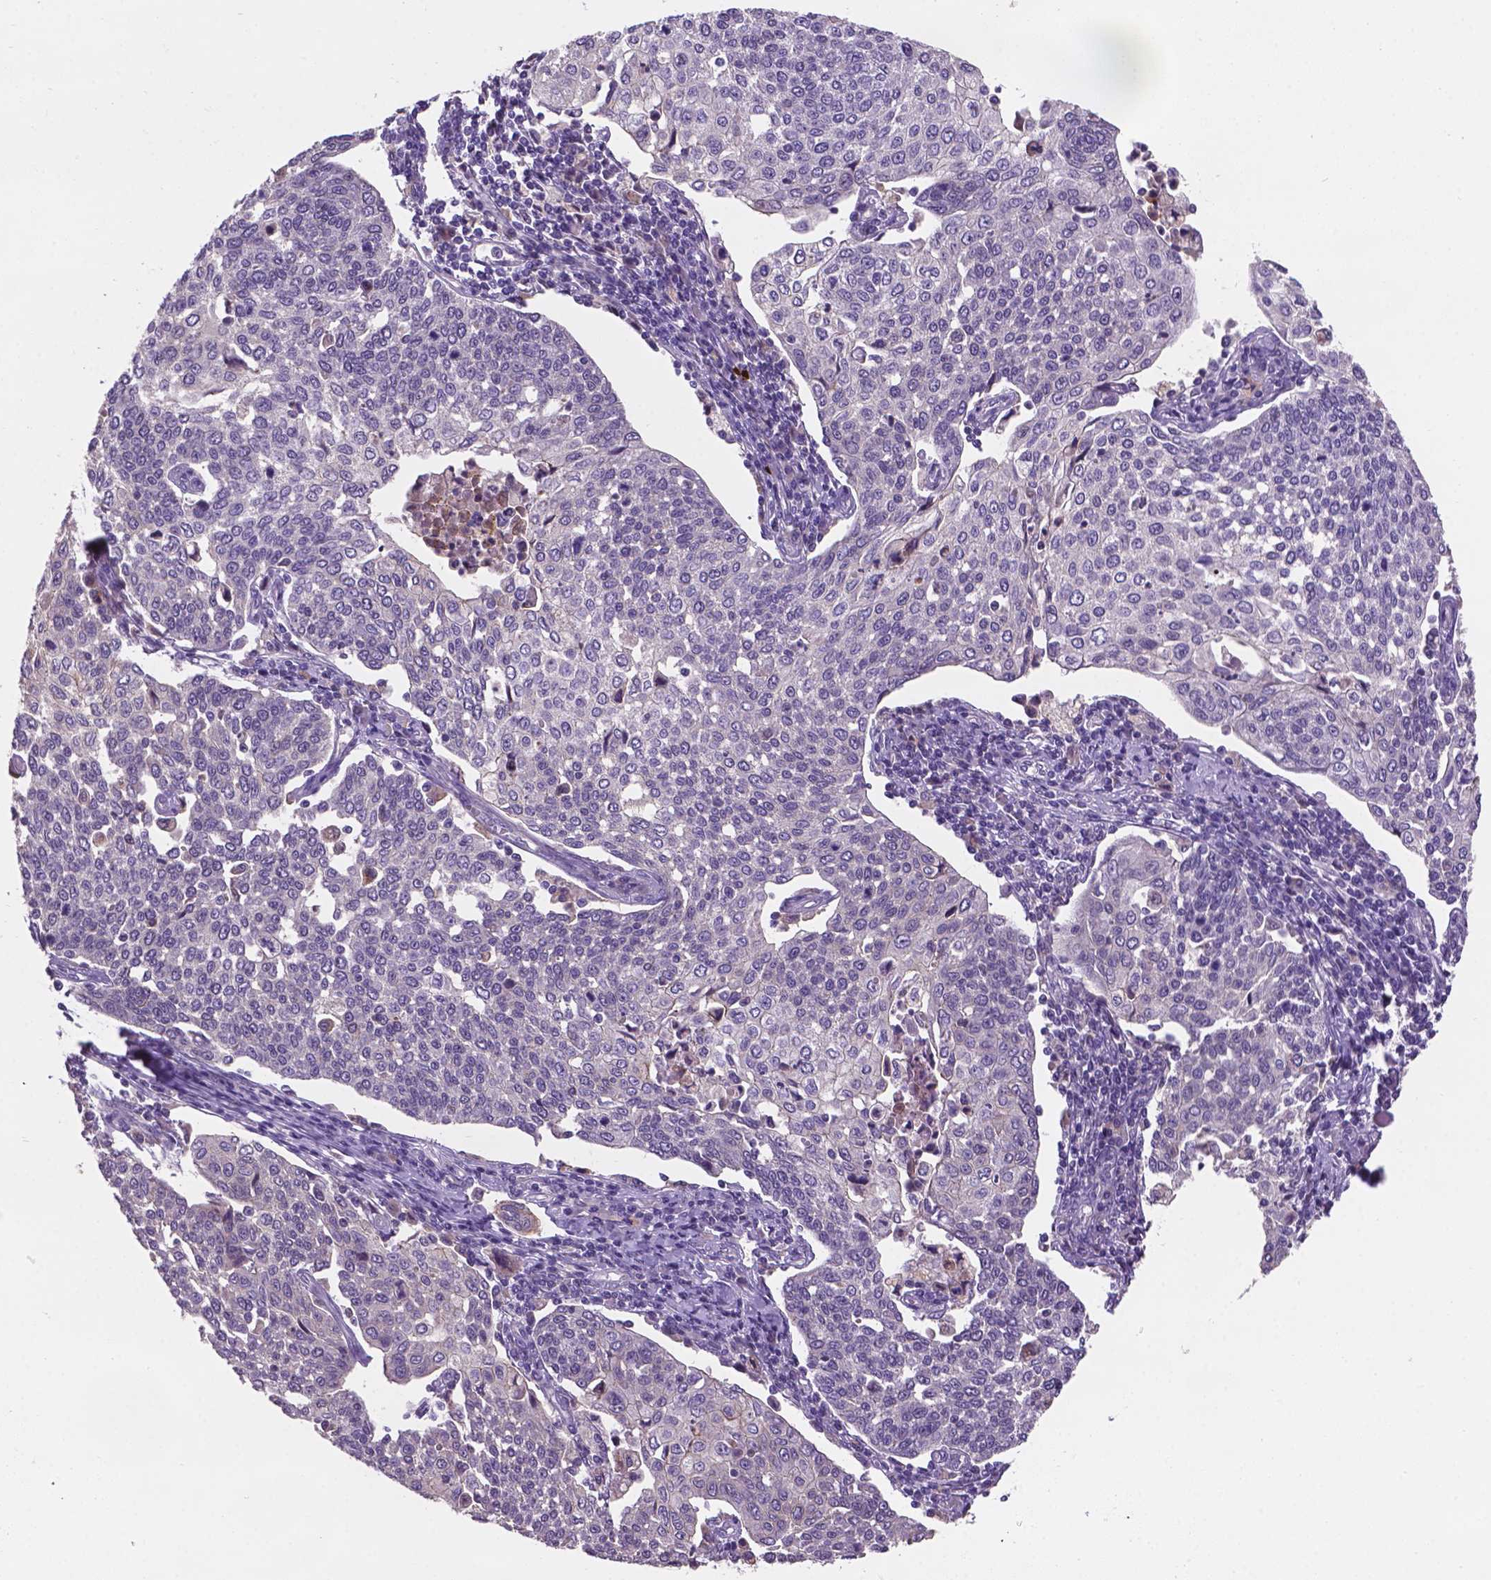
{"staining": {"intensity": "negative", "quantity": "none", "location": "none"}, "tissue": "cervical cancer", "cell_type": "Tumor cells", "image_type": "cancer", "snomed": [{"axis": "morphology", "description": "Squamous cell carcinoma, NOS"}, {"axis": "topography", "description": "Cervix"}], "caption": "Tumor cells are negative for protein expression in human cervical cancer (squamous cell carcinoma).", "gene": "GXYLT2", "patient": {"sex": "female", "age": 34}}